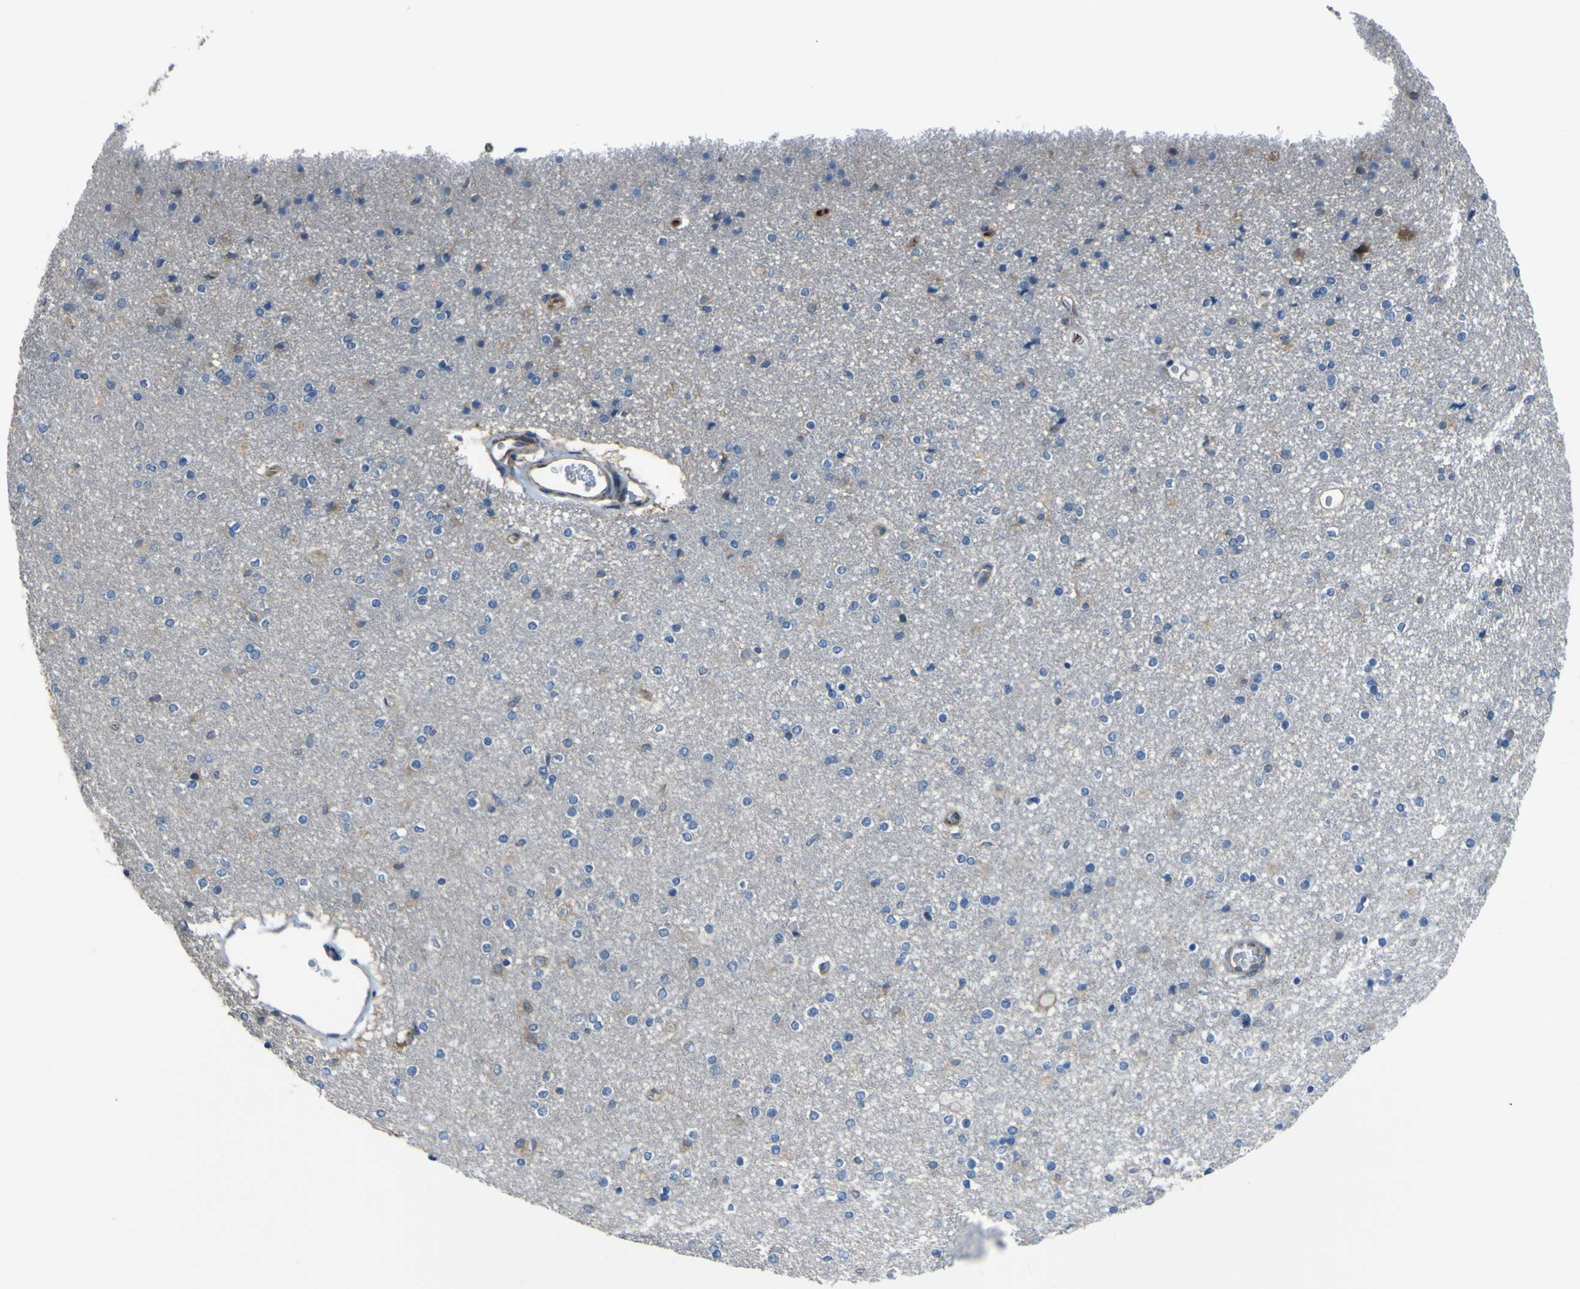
{"staining": {"intensity": "negative", "quantity": "none", "location": "none"}, "tissue": "caudate", "cell_type": "Glial cells", "image_type": "normal", "snomed": [{"axis": "morphology", "description": "Normal tissue, NOS"}, {"axis": "topography", "description": "Lateral ventricle wall"}], "caption": "Histopathology image shows no protein positivity in glial cells of unremarkable caudate. Brightfield microscopy of immunohistochemistry (IHC) stained with DAB (brown) and hematoxylin (blue), captured at high magnification.", "gene": "STIM1", "patient": {"sex": "female", "age": 54}}